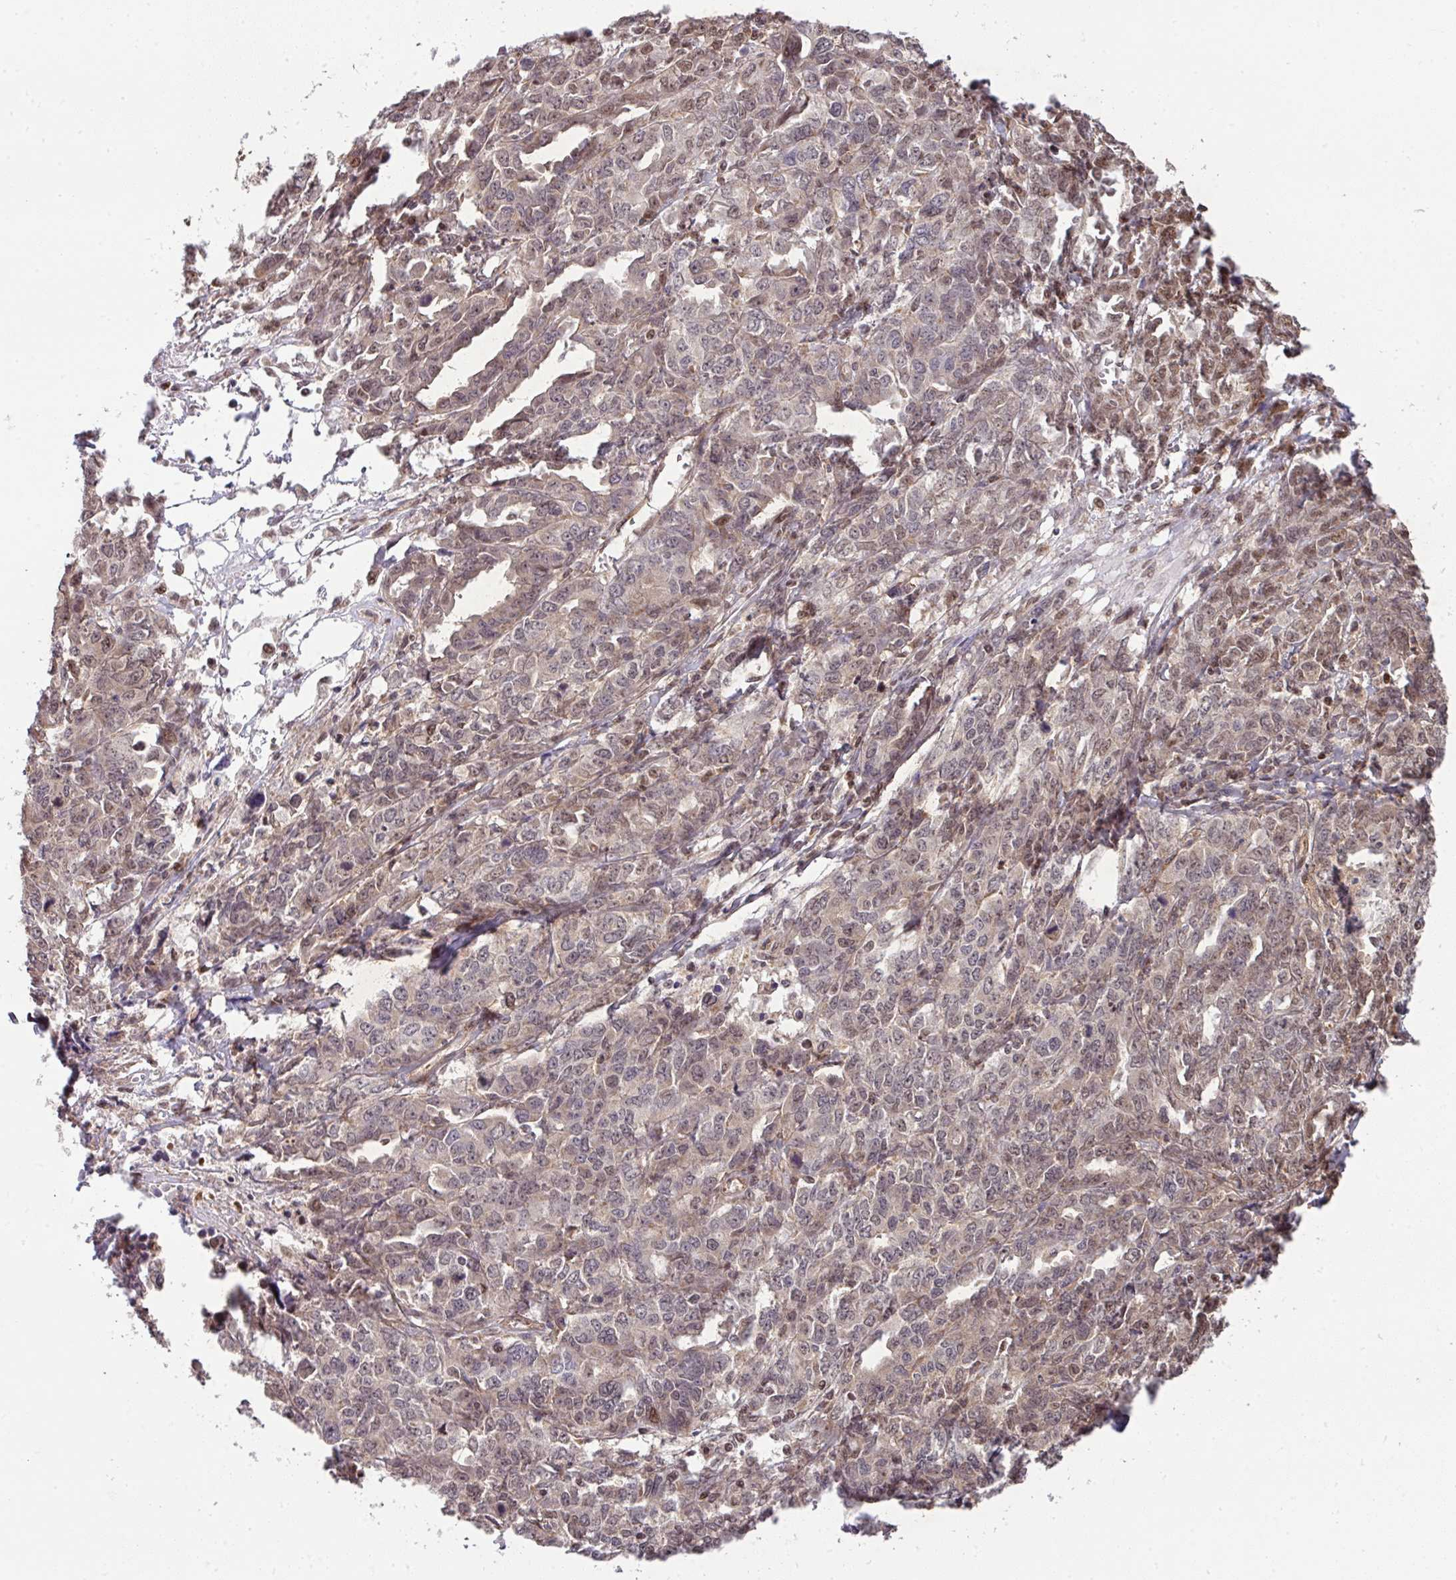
{"staining": {"intensity": "moderate", "quantity": "25%-75%", "location": "cytoplasmic/membranous,nuclear"}, "tissue": "ovarian cancer", "cell_type": "Tumor cells", "image_type": "cancer", "snomed": [{"axis": "morphology", "description": "Adenocarcinoma, NOS"}, {"axis": "morphology", "description": "Carcinoma, endometroid"}, {"axis": "topography", "description": "Ovary"}], "caption": "Ovarian endometroid carcinoma was stained to show a protein in brown. There is medium levels of moderate cytoplasmic/membranous and nuclear expression in approximately 25%-75% of tumor cells.", "gene": "PLK1", "patient": {"sex": "female", "age": 72}}